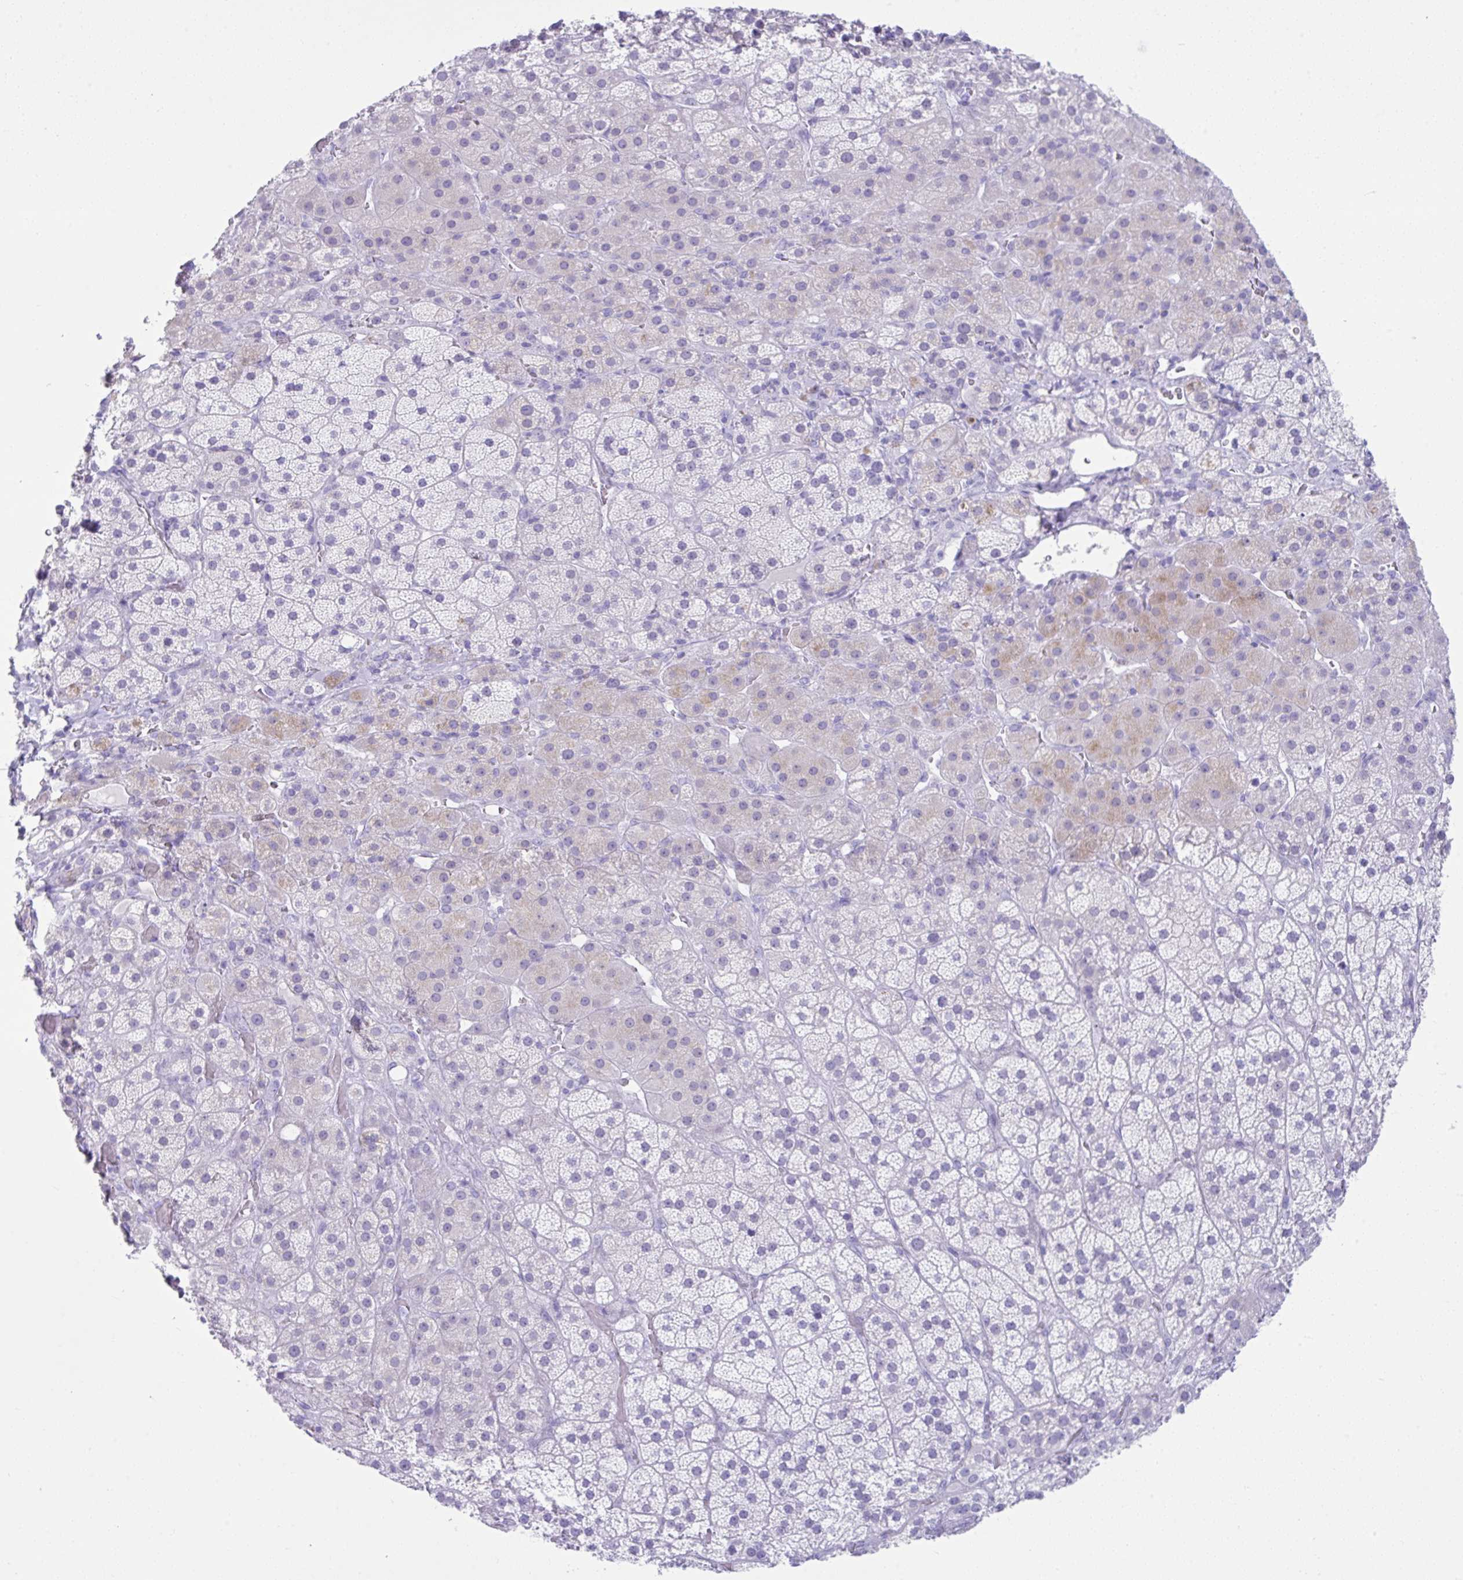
{"staining": {"intensity": "weak", "quantity": "<25%", "location": "cytoplasmic/membranous"}, "tissue": "adrenal gland", "cell_type": "Glandular cells", "image_type": "normal", "snomed": [{"axis": "morphology", "description": "Normal tissue, NOS"}, {"axis": "topography", "description": "Adrenal gland"}], "caption": "High power microscopy histopathology image of an IHC micrograph of benign adrenal gland, revealing no significant positivity in glandular cells. (DAB immunohistochemistry (IHC) visualized using brightfield microscopy, high magnification).", "gene": "PSCA", "patient": {"sex": "male", "age": 57}}